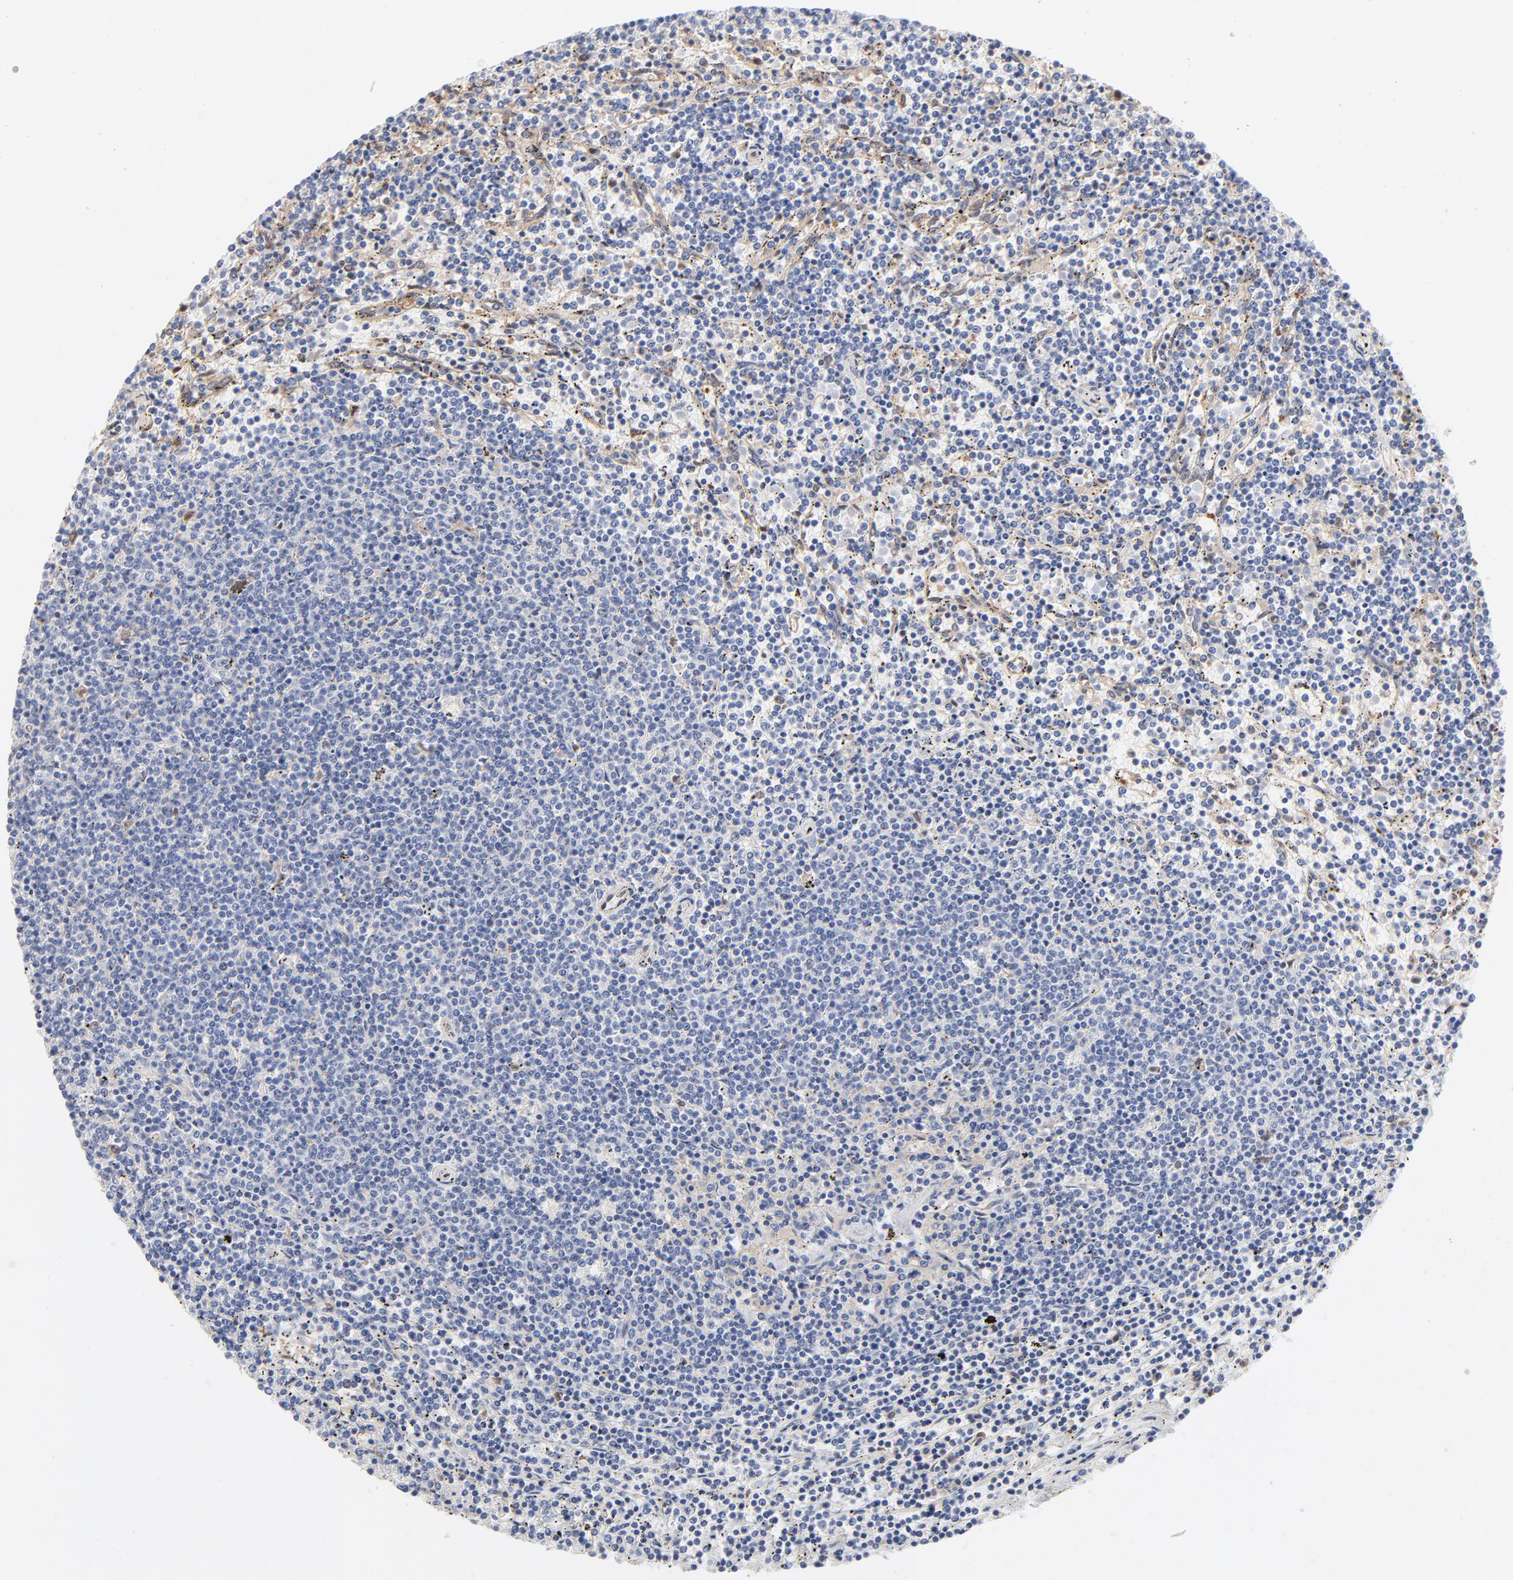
{"staining": {"intensity": "negative", "quantity": "none", "location": "none"}, "tissue": "lymphoma", "cell_type": "Tumor cells", "image_type": "cancer", "snomed": [{"axis": "morphology", "description": "Malignant lymphoma, non-Hodgkin's type, Low grade"}, {"axis": "topography", "description": "Spleen"}], "caption": "Immunohistochemistry photomicrograph of human lymphoma stained for a protein (brown), which shows no expression in tumor cells.", "gene": "ARRB1", "patient": {"sex": "female", "age": 50}}